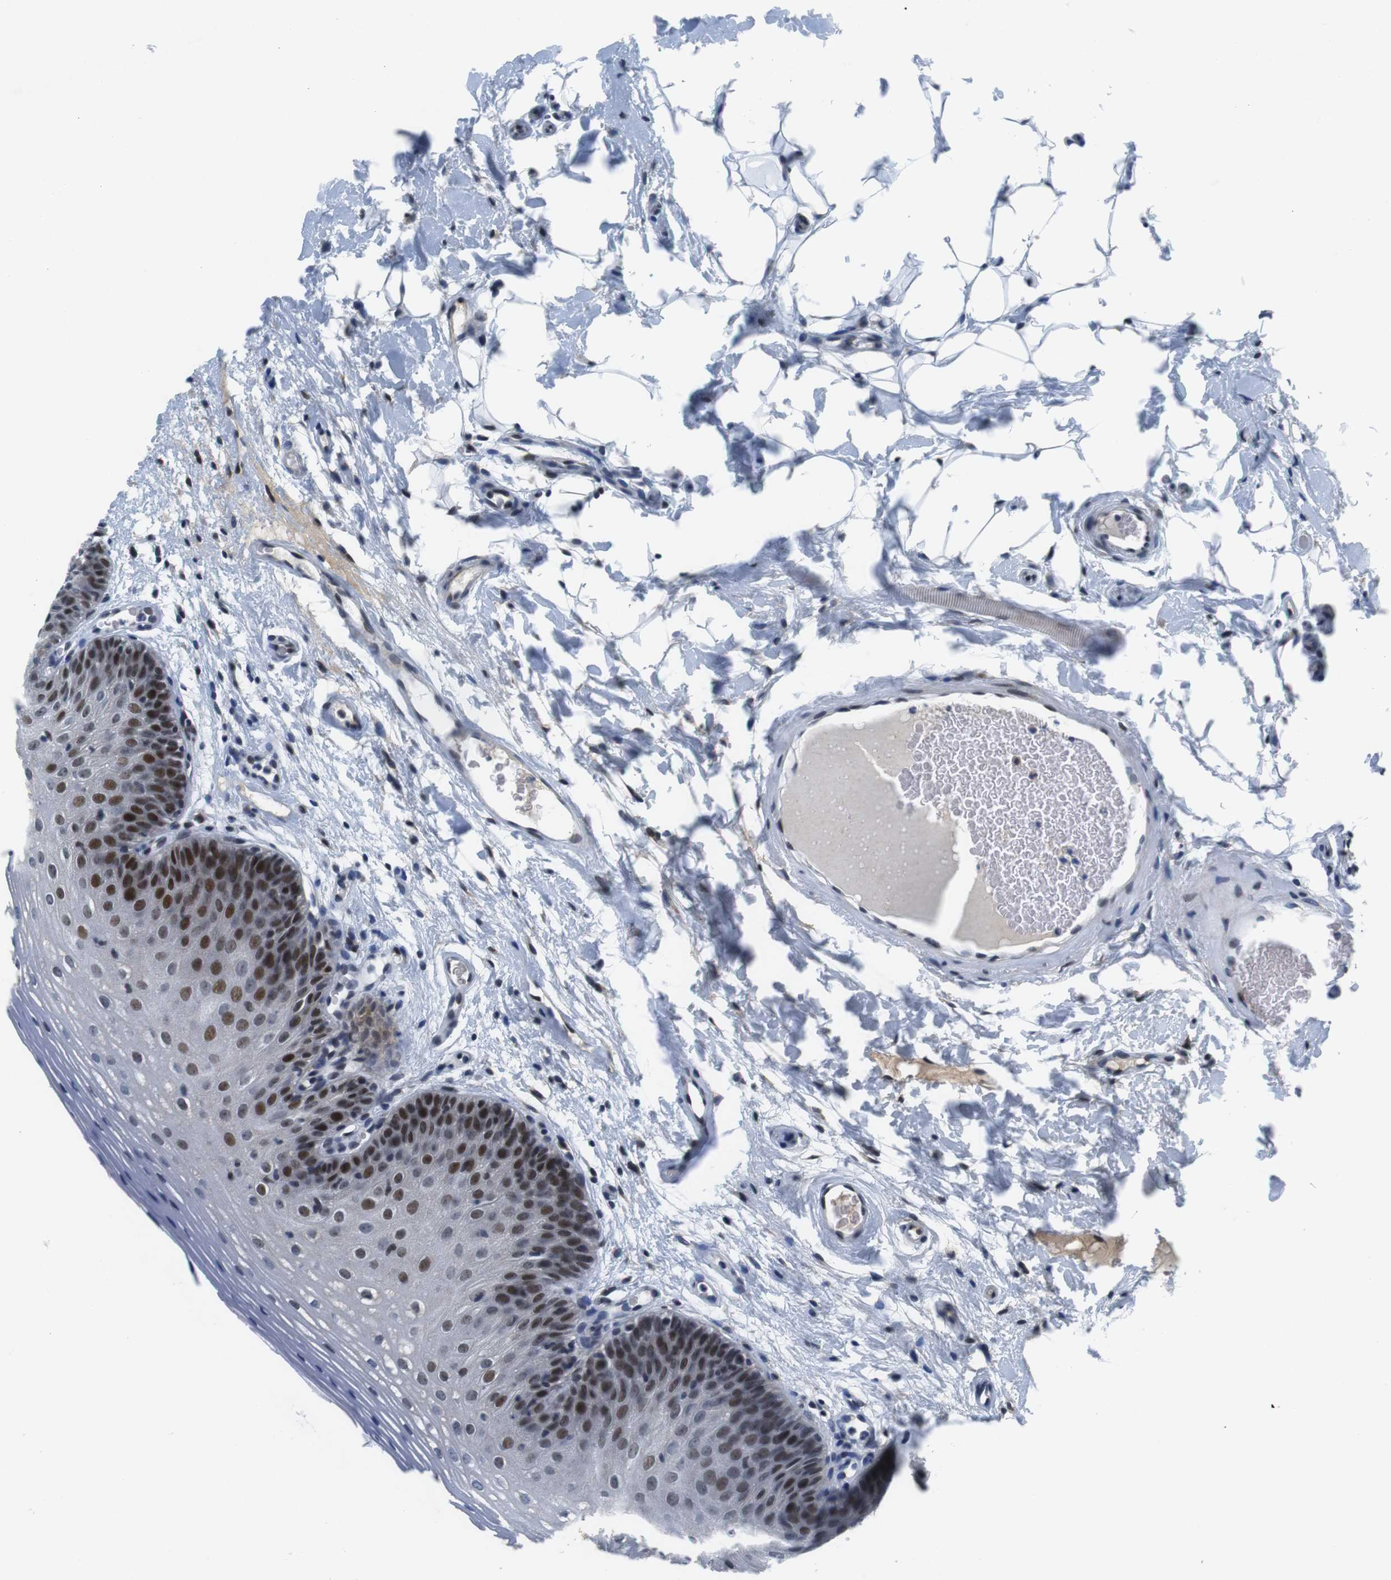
{"staining": {"intensity": "strong", "quantity": "25%-75%", "location": "nuclear"}, "tissue": "oral mucosa", "cell_type": "Squamous epithelial cells", "image_type": "normal", "snomed": [{"axis": "morphology", "description": "Normal tissue, NOS"}, {"axis": "morphology", "description": "Squamous cell carcinoma, NOS"}, {"axis": "topography", "description": "Skeletal muscle"}, {"axis": "topography", "description": "Oral tissue"}], "caption": "Protein expression analysis of normal oral mucosa shows strong nuclear expression in approximately 25%-75% of squamous epithelial cells. The staining was performed using DAB, with brown indicating positive protein expression. Nuclei are stained blue with hematoxylin.", "gene": "MLH1", "patient": {"sex": "male", "age": 71}}